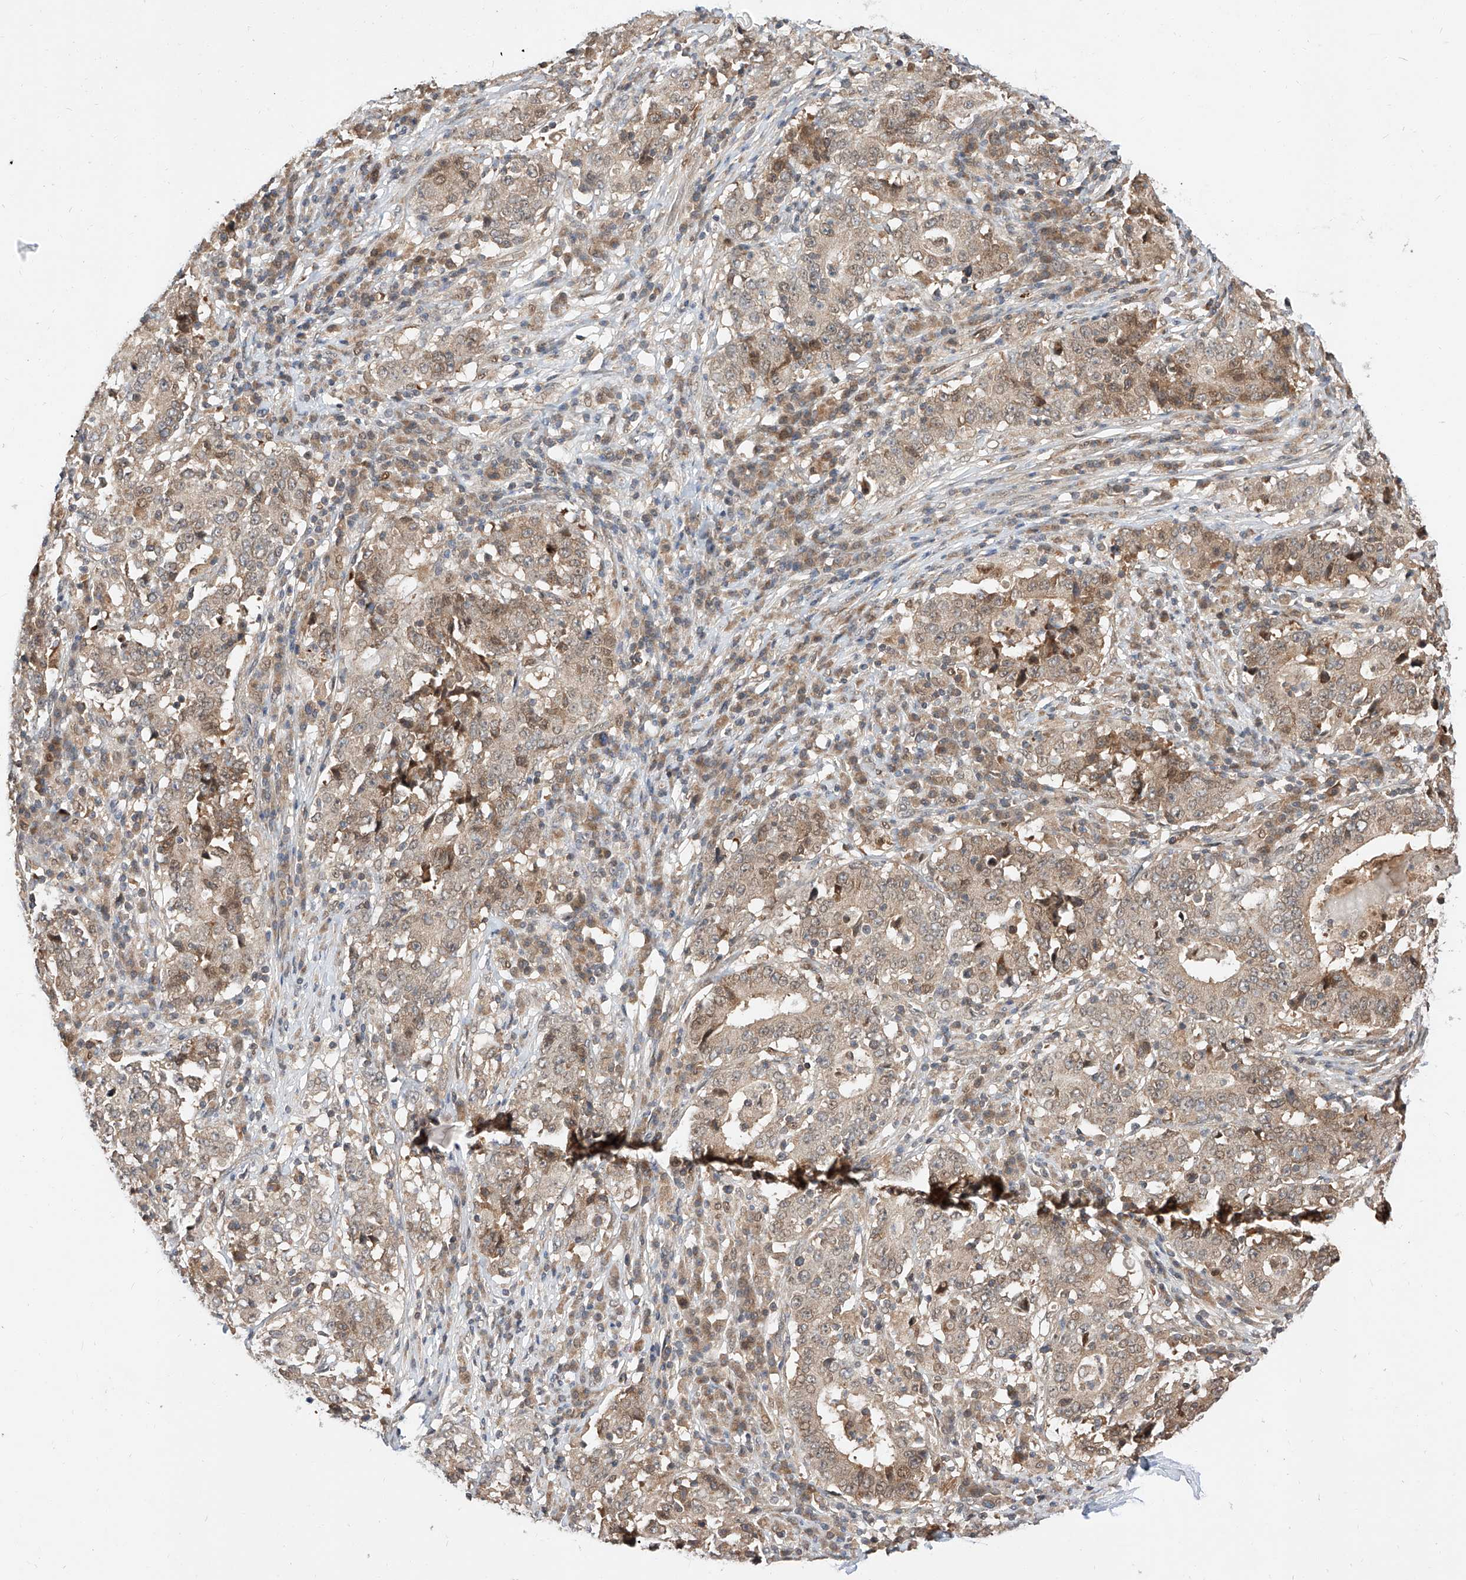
{"staining": {"intensity": "weak", "quantity": ">75%", "location": "cytoplasmic/membranous,nuclear"}, "tissue": "stomach cancer", "cell_type": "Tumor cells", "image_type": "cancer", "snomed": [{"axis": "morphology", "description": "Adenocarcinoma, NOS"}, {"axis": "topography", "description": "Stomach"}], "caption": "Immunohistochemistry histopathology image of neoplastic tissue: stomach cancer (adenocarcinoma) stained using immunohistochemistry (IHC) shows low levels of weak protein expression localized specifically in the cytoplasmic/membranous and nuclear of tumor cells, appearing as a cytoplasmic/membranous and nuclear brown color.", "gene": "DIRAS3", "patient": {"sex": "male", "age": 59}}